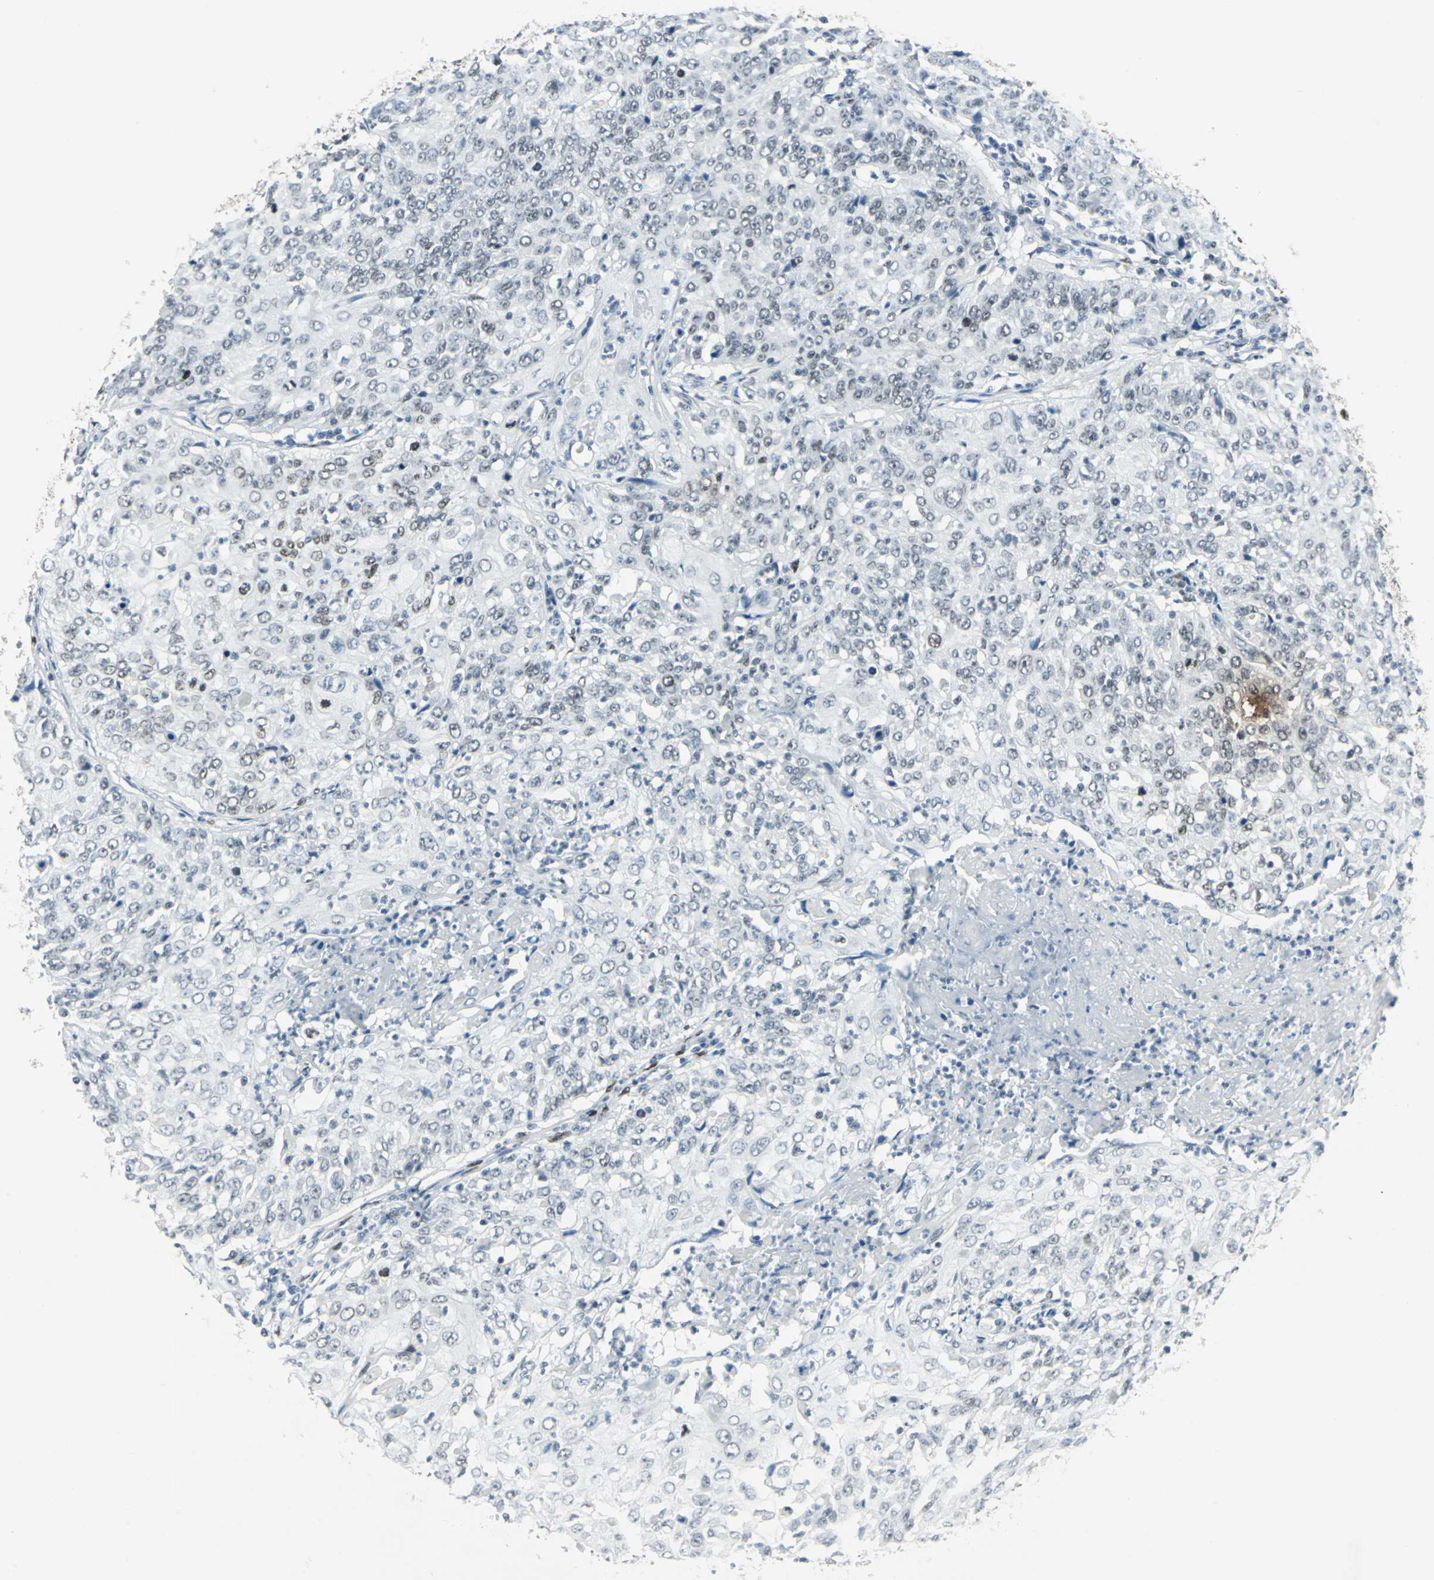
{"staining": {"intensity": "weak", "quantity": "<25%", "location": "nuclear"}, "tissue": "cervical cancer", "cell_type": "Tumor cells", "image_type": "cancer", "snomed": [{"axis": "morphology", "description": "Squamous cell carcinoma, NOS"}, {"axis": "topography", "description": "Cervix"}], "caption": "Squamous cell carcinoma (cervical) was stained to show a protein in brown. There is no significant staining in tumor cells. Nuclei are stained in blue.", "gene": "MEIS2", "patient": {"sex": "female", "age": 39}}